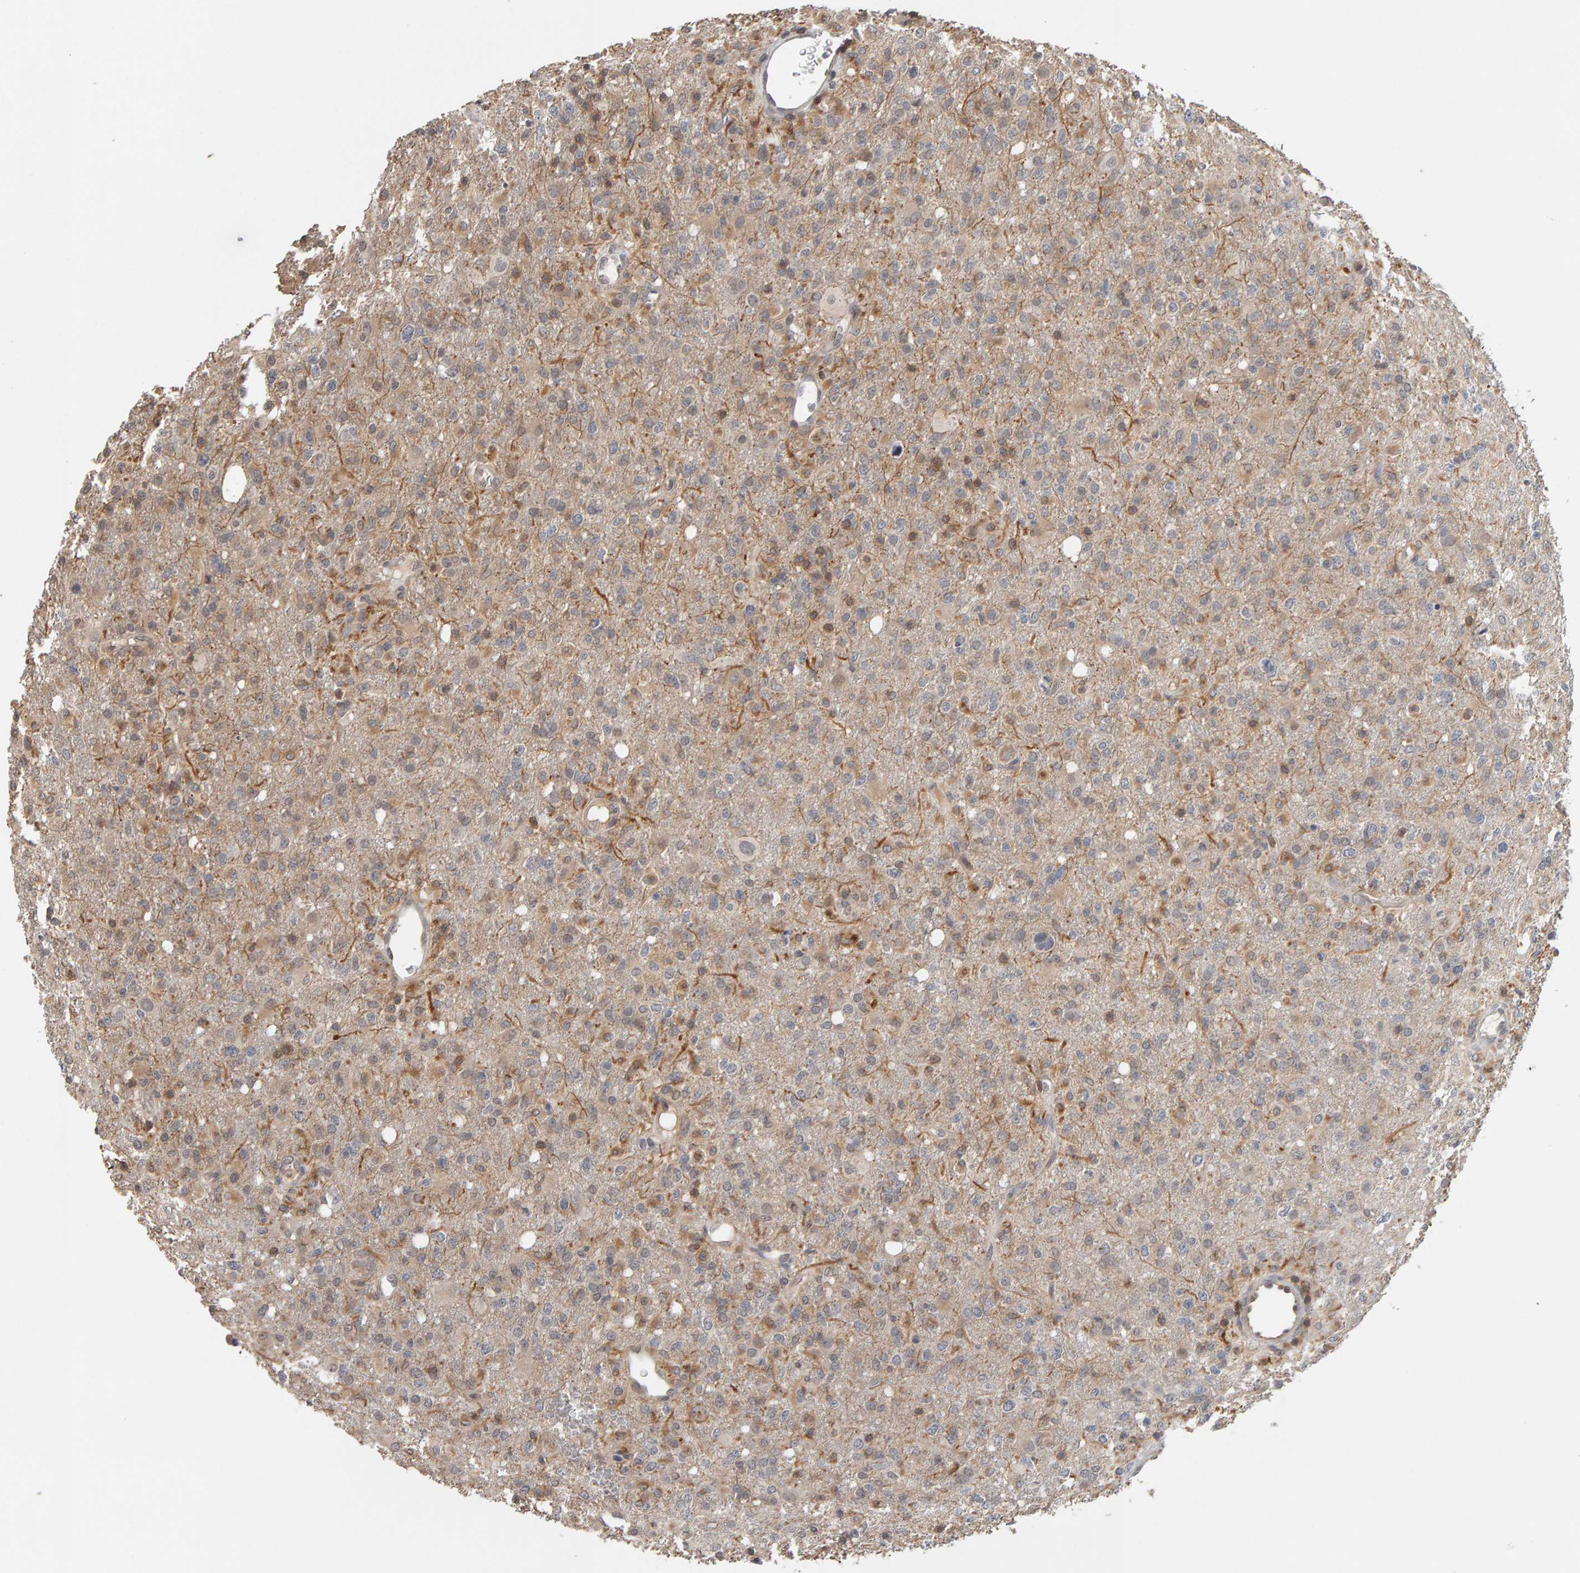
{"staining": {"intensity": "weak", "quantity": "<25%", "location": "cytoplasmic/membranous"}, "tissue": "glioma", "cell_type": "Tumor cells", "image_type": "cancer", "snomed": [{"axis": "morphology", "description": "Glioma, malignant, High grade"}, {"axis": "topography", "description": "Brain"}], "caption": "Tumor cells are negative for brown protein staining in glioma. (DAB immunohistochemistry with hematoxylin counter stain).", "gene": "TEFM", "patient": {"sex": "female", "age": 57}}